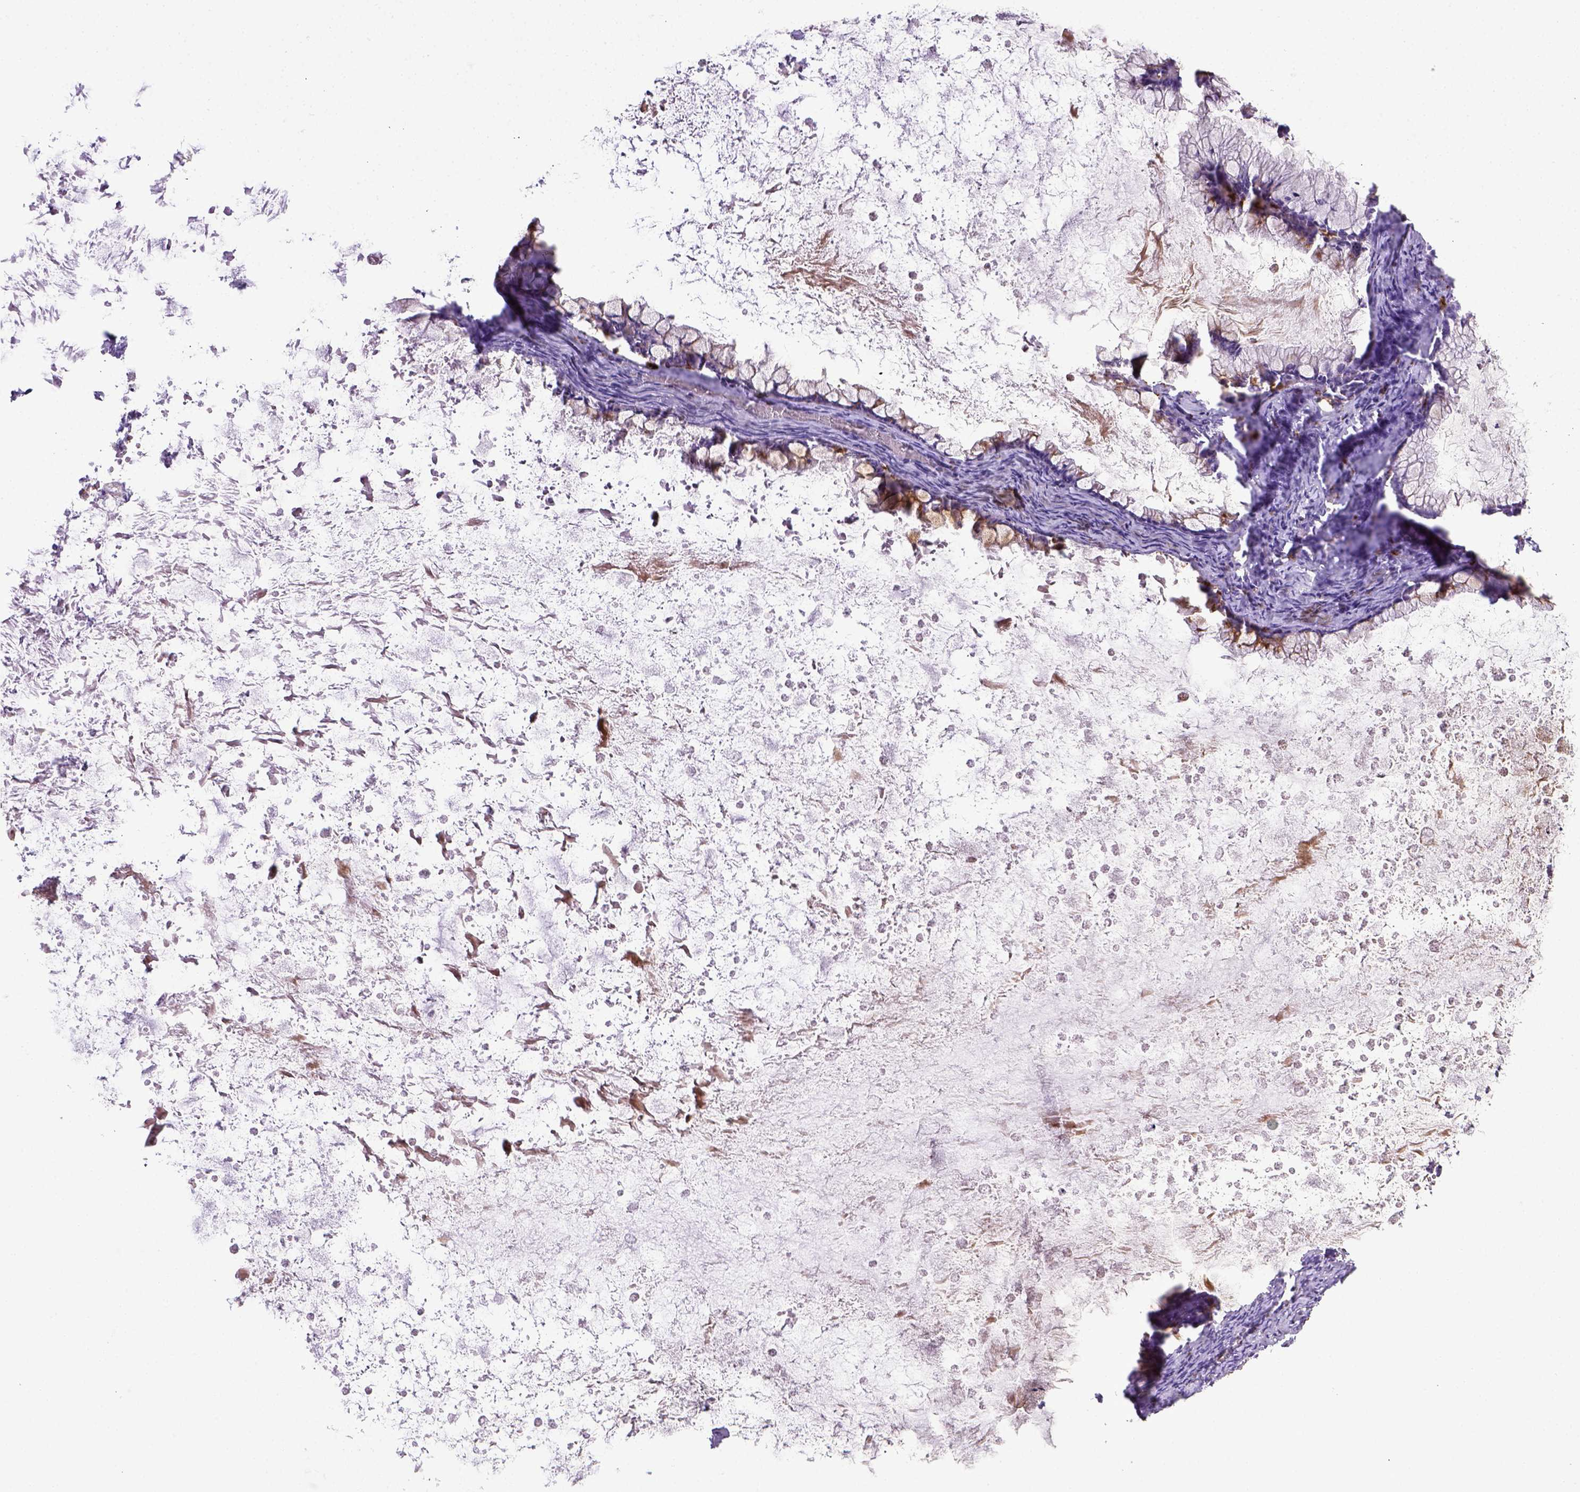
{"staining": {"intensity": "negative", "quantity": "none", "location": "none"}, "tissue": "ovarian cancer", "cell_type": "Tumor cells", "image_type": "cancer", "snomed": [{"axis": "morphology", "description": "Cystadenocarcinoma, mucinous, NOS"}, {"axis": "topography", "description": "Ovary"}], "caption": "The micrograph reveals no staining of tumor cells in ovarian mucinous cystadenocarcinoma.", "gene": "CD68", "patient": {"sex": "female", "age": 67}}